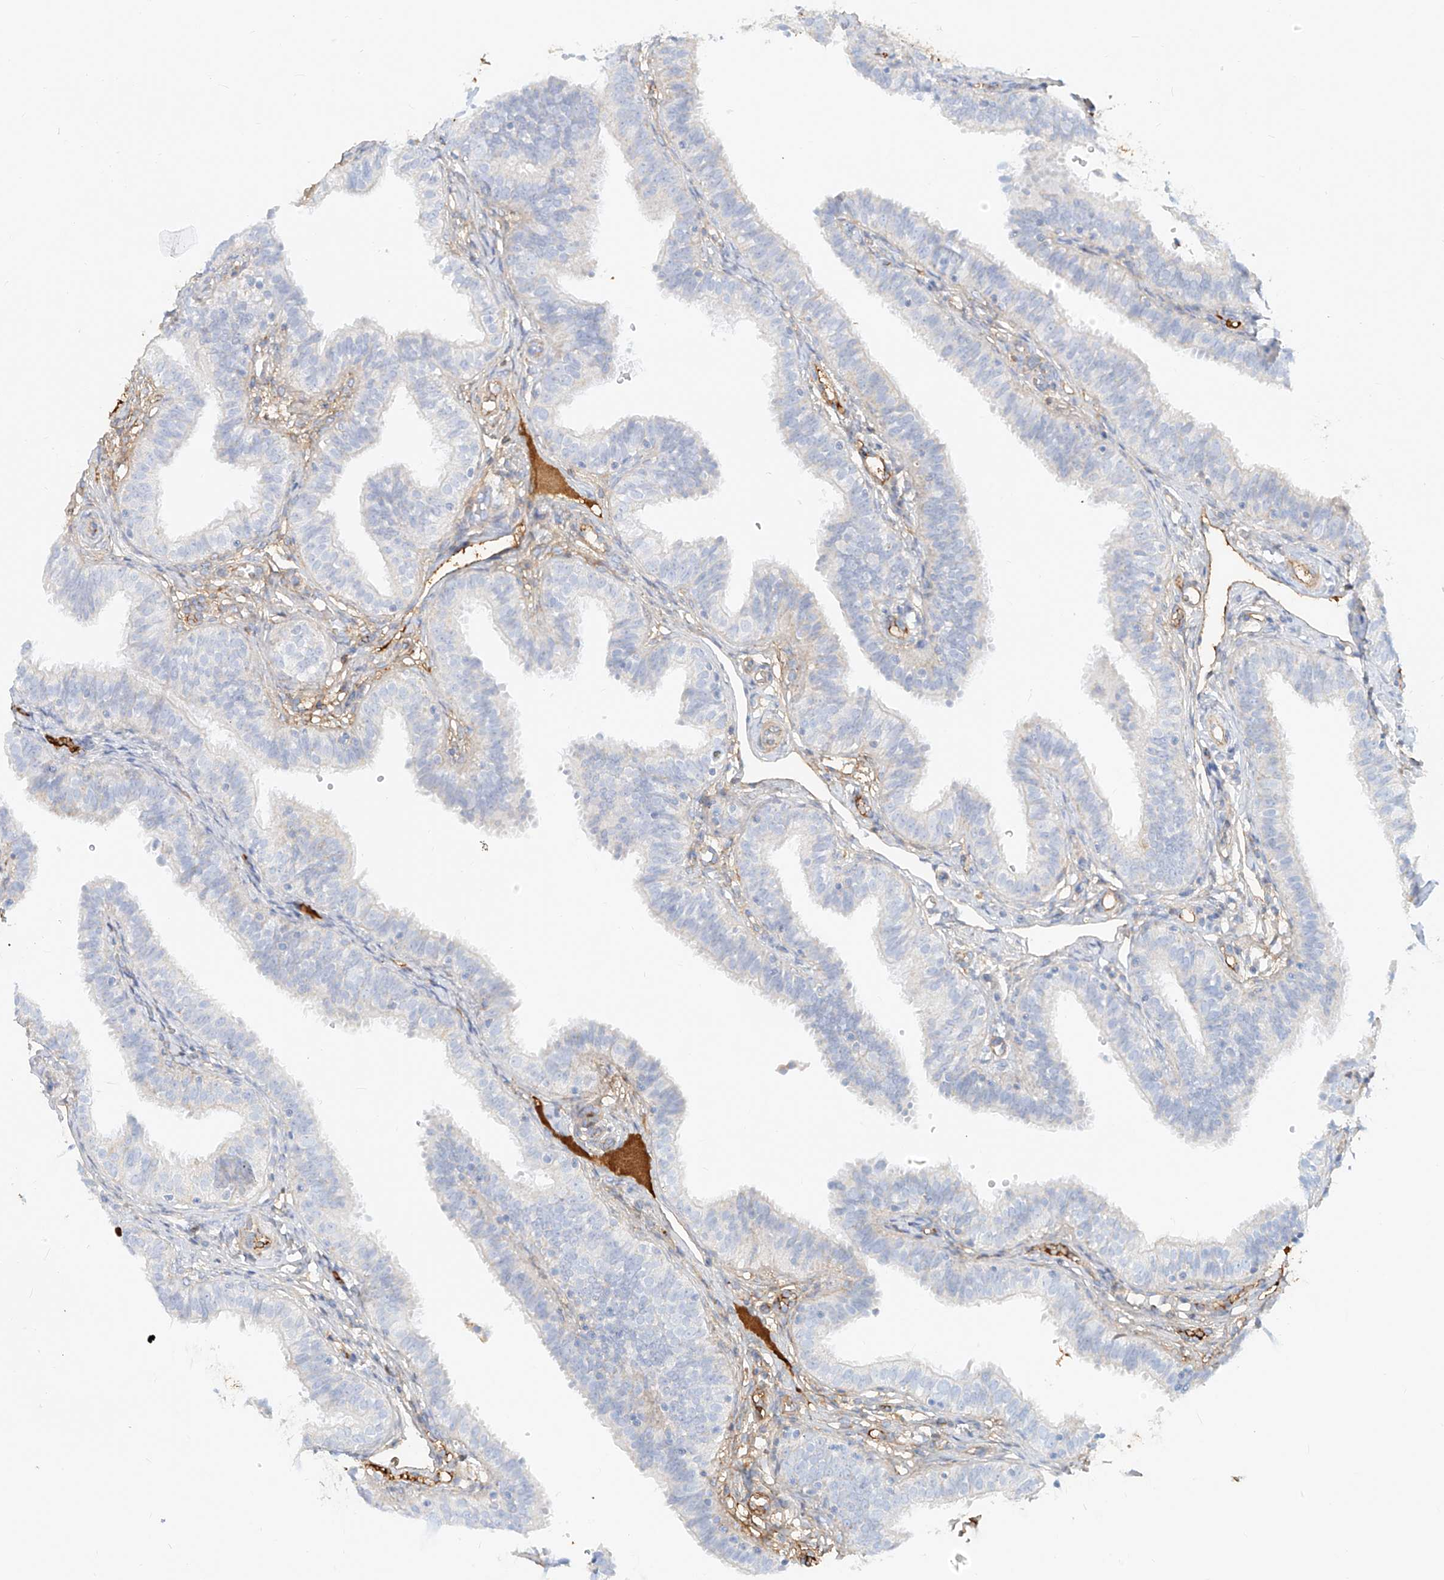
{"staining": {"intensity": "negative", "quantity": "none", "location": "none"}, "tissue": "fallopian tube", "cell_type": "Glandular cells", "image_type": "normal", "snomed": [{"axis": "morphology", "description": "Normal tissue, NOS"}, {"axis": "topography", "description": "Fallopian tube"}], "caption": "This is a micrograph of IHC staining of benign fallopian tube, which shows no expression in glandular cells. Nuclei are stained in blue.", "gene": "OCSTAMP", "patient": {"sex": "female", "age": 35}}